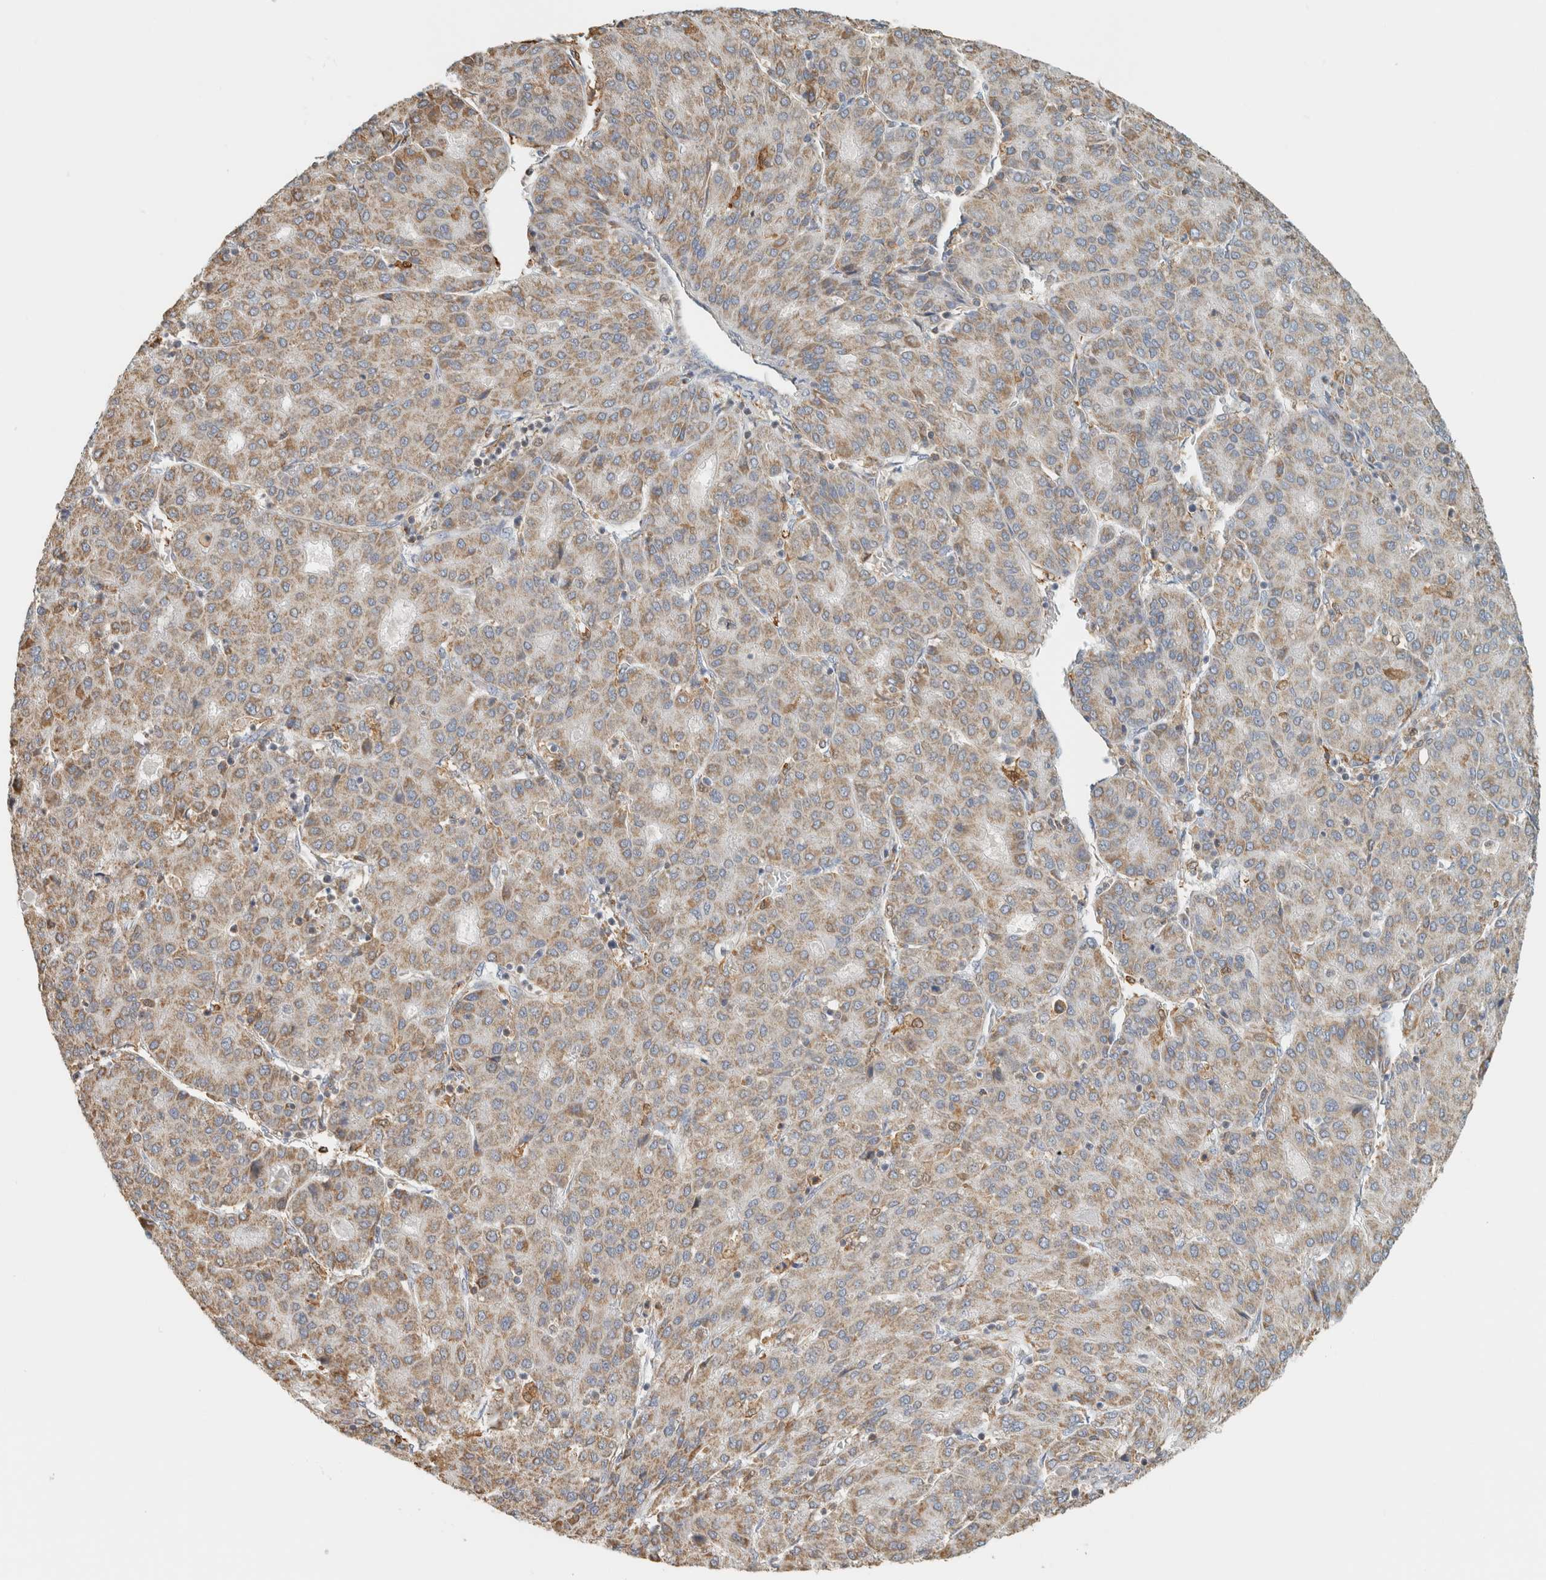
{"staining": {"intensity": "weak", "quantity": ">75%", "location": "cytoplasmic/membranous"}, "tissue": "liver cancer", "cell_type": "Tumor cells", "image_type": "cancer", "snomed": [{"axis": "morphology", "description": "Carcinoma, Hepatocellular, NOS"}, {"axis": "topography", "description": "Liver"}], "caption": "Tumor cells exhibit low levels of weak cytoplasmic/membranous staining in about >75% of cells in human liver hepatocellular carcinoma.", "gene": "CAPG", "patient": {"sex": "male", "age": 65}}